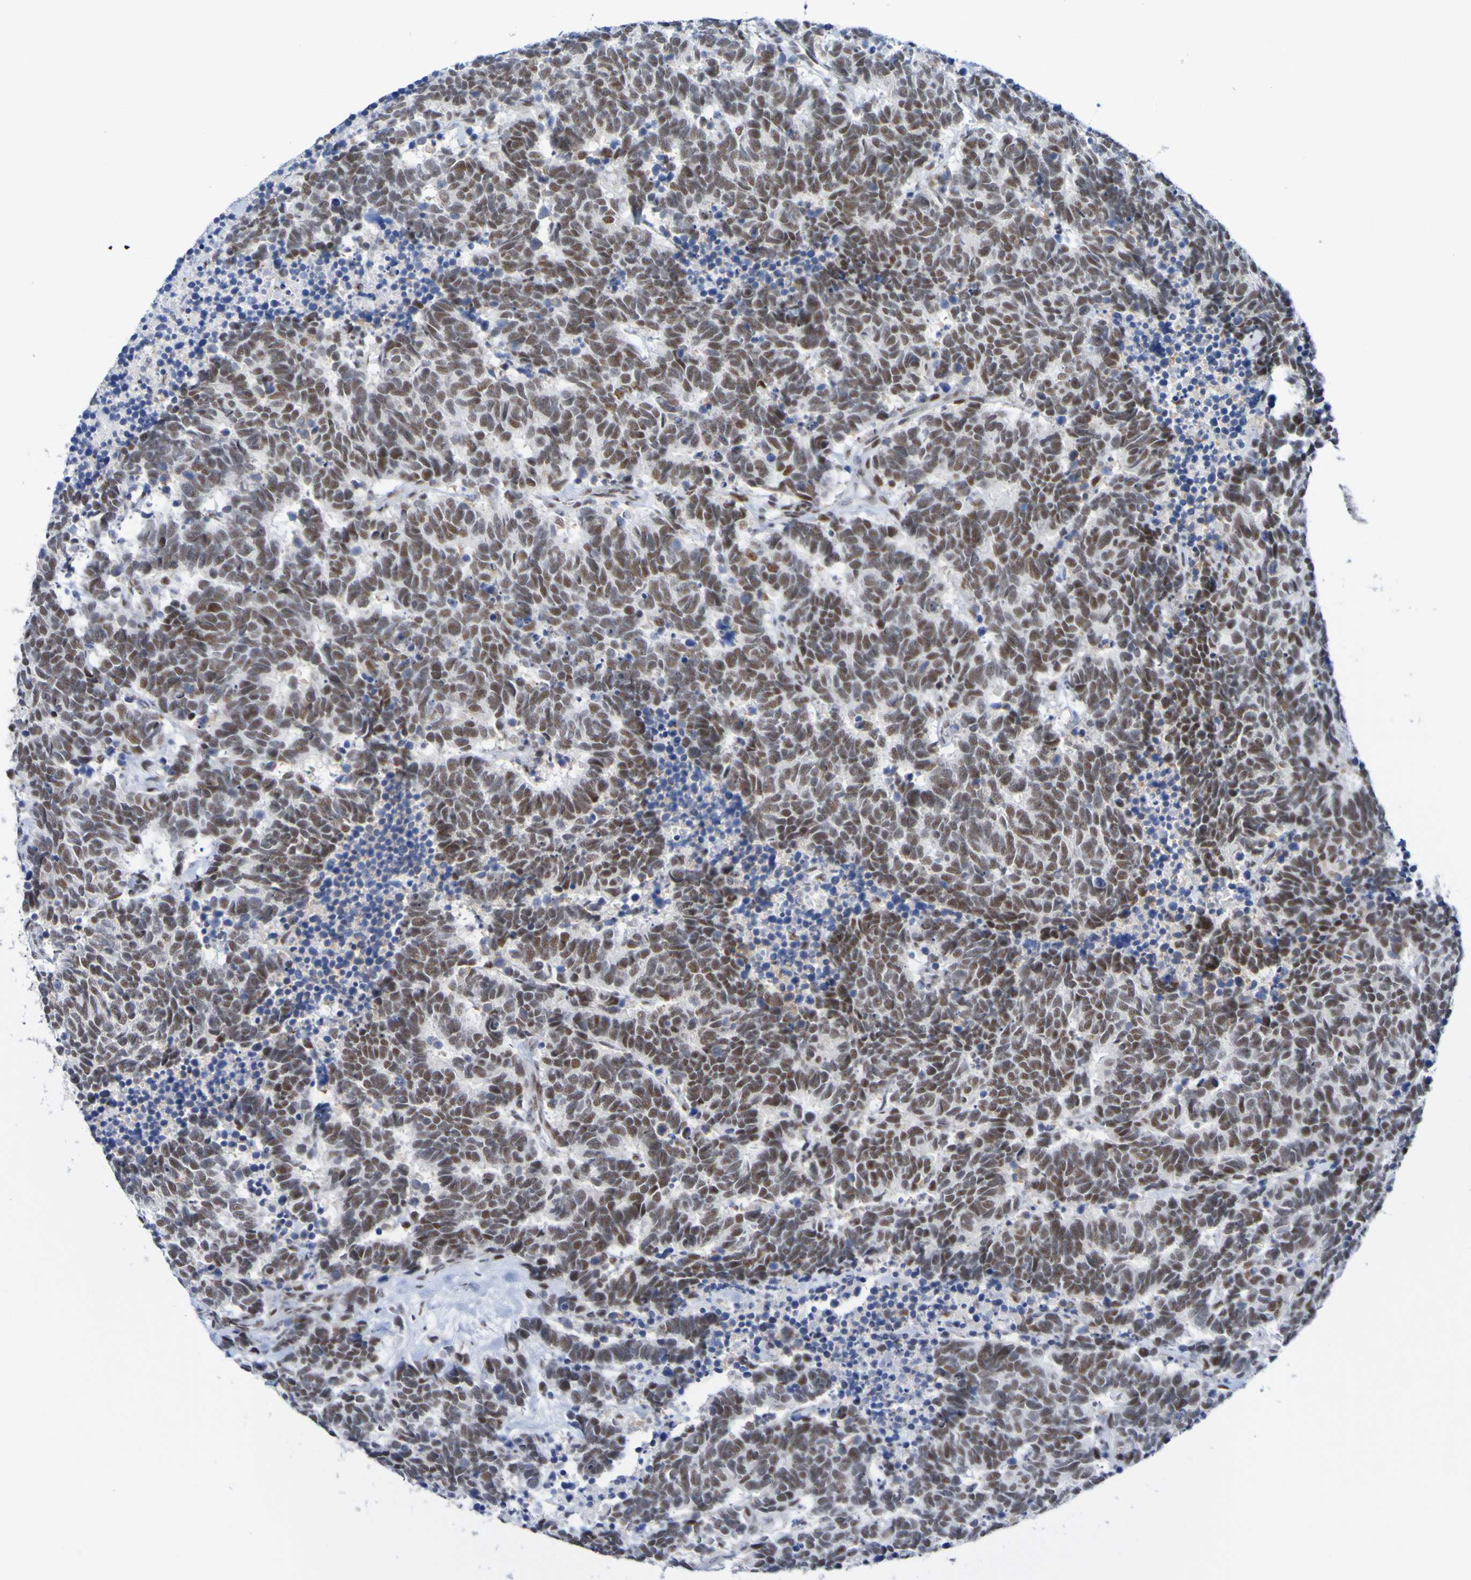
{"staining": {"intensity": "moderate", "quantity": ">75%", "location": "nuclear"}, "tissue": "carcinoid", "cell_type": "Tumor cells", "image_type": "cancer", "snomed": [{"axis": "morphology", "description": "Carcinoma, NOS"}, {"axis": "morphology", "description": "Carcinoid, malignant, NOS"}, {"axis": "topography", "description": "Urinary bladder"}], "caption": "IHC histopathology image of neoplastic tissue: carcinoid stained using immunohistochemistry (IHC) shows medium levels of moderate protein expression localized specifically in the nuclear of tumor cells, appearing as a nuclear brown color.", "gene": "CDC5L", "patient": {"sex": "male", "age": 57}}